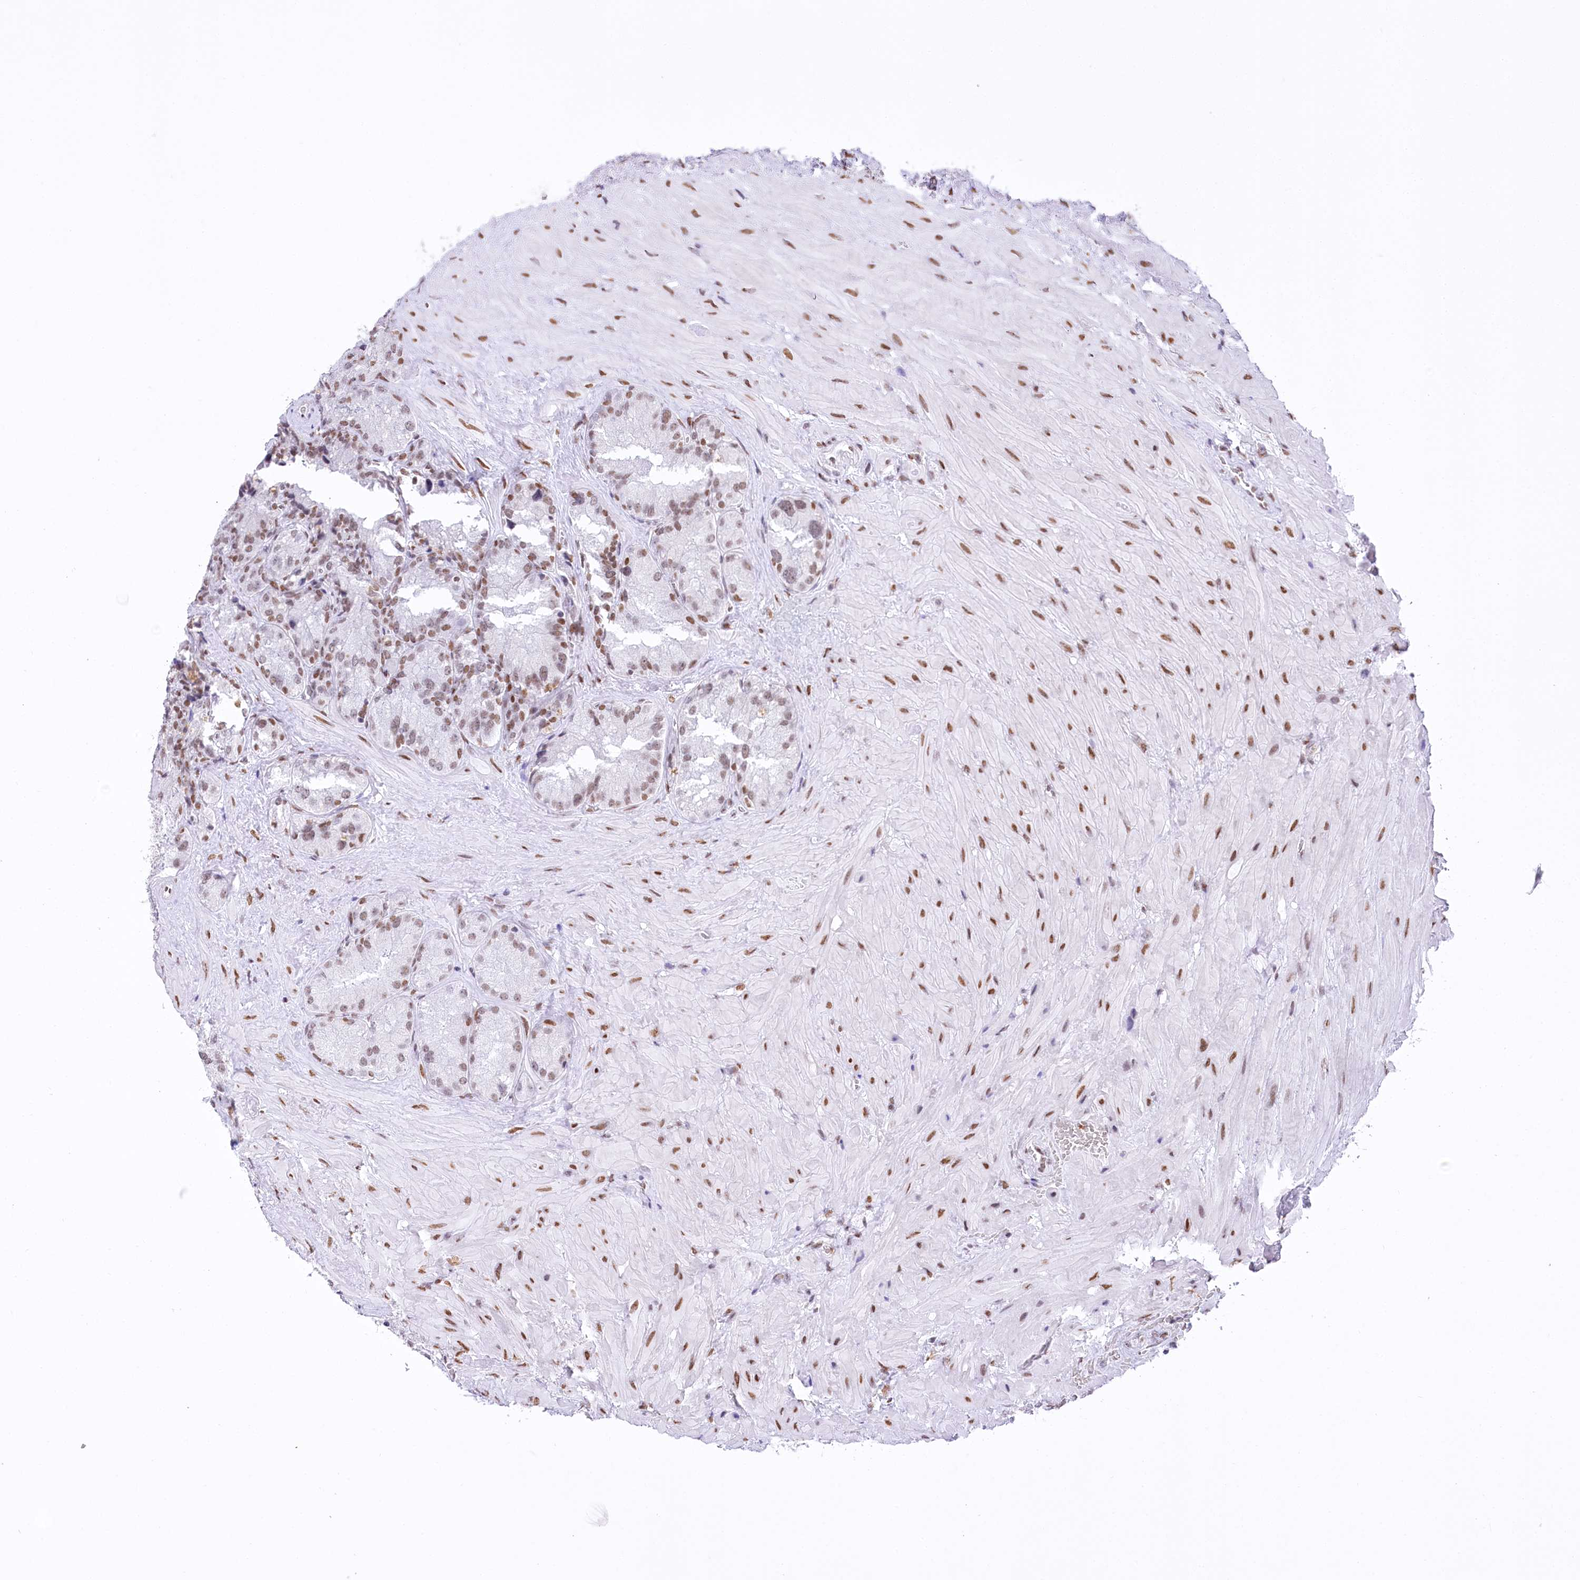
{"staining": {"intensity": "moderate", "quantity": "25%-75%", "location": "nuclear"}, "tissue": "seminal vesicle", "cell_type": "Glandular cells", "image_type": "normal", "snomed": [{"axis": "morphology", "description": "Normal tissue, NOS"}, {"axis": "topography", "description": "Seminal veicle"}], "caption": "Protein staining of benign seminal vesicle exhibits moderate nuclear positivity in approximately 25%-75% of glandular cells.", "gene": "HNRNPA0", "patient": {"sex": "male", "age": 62}}